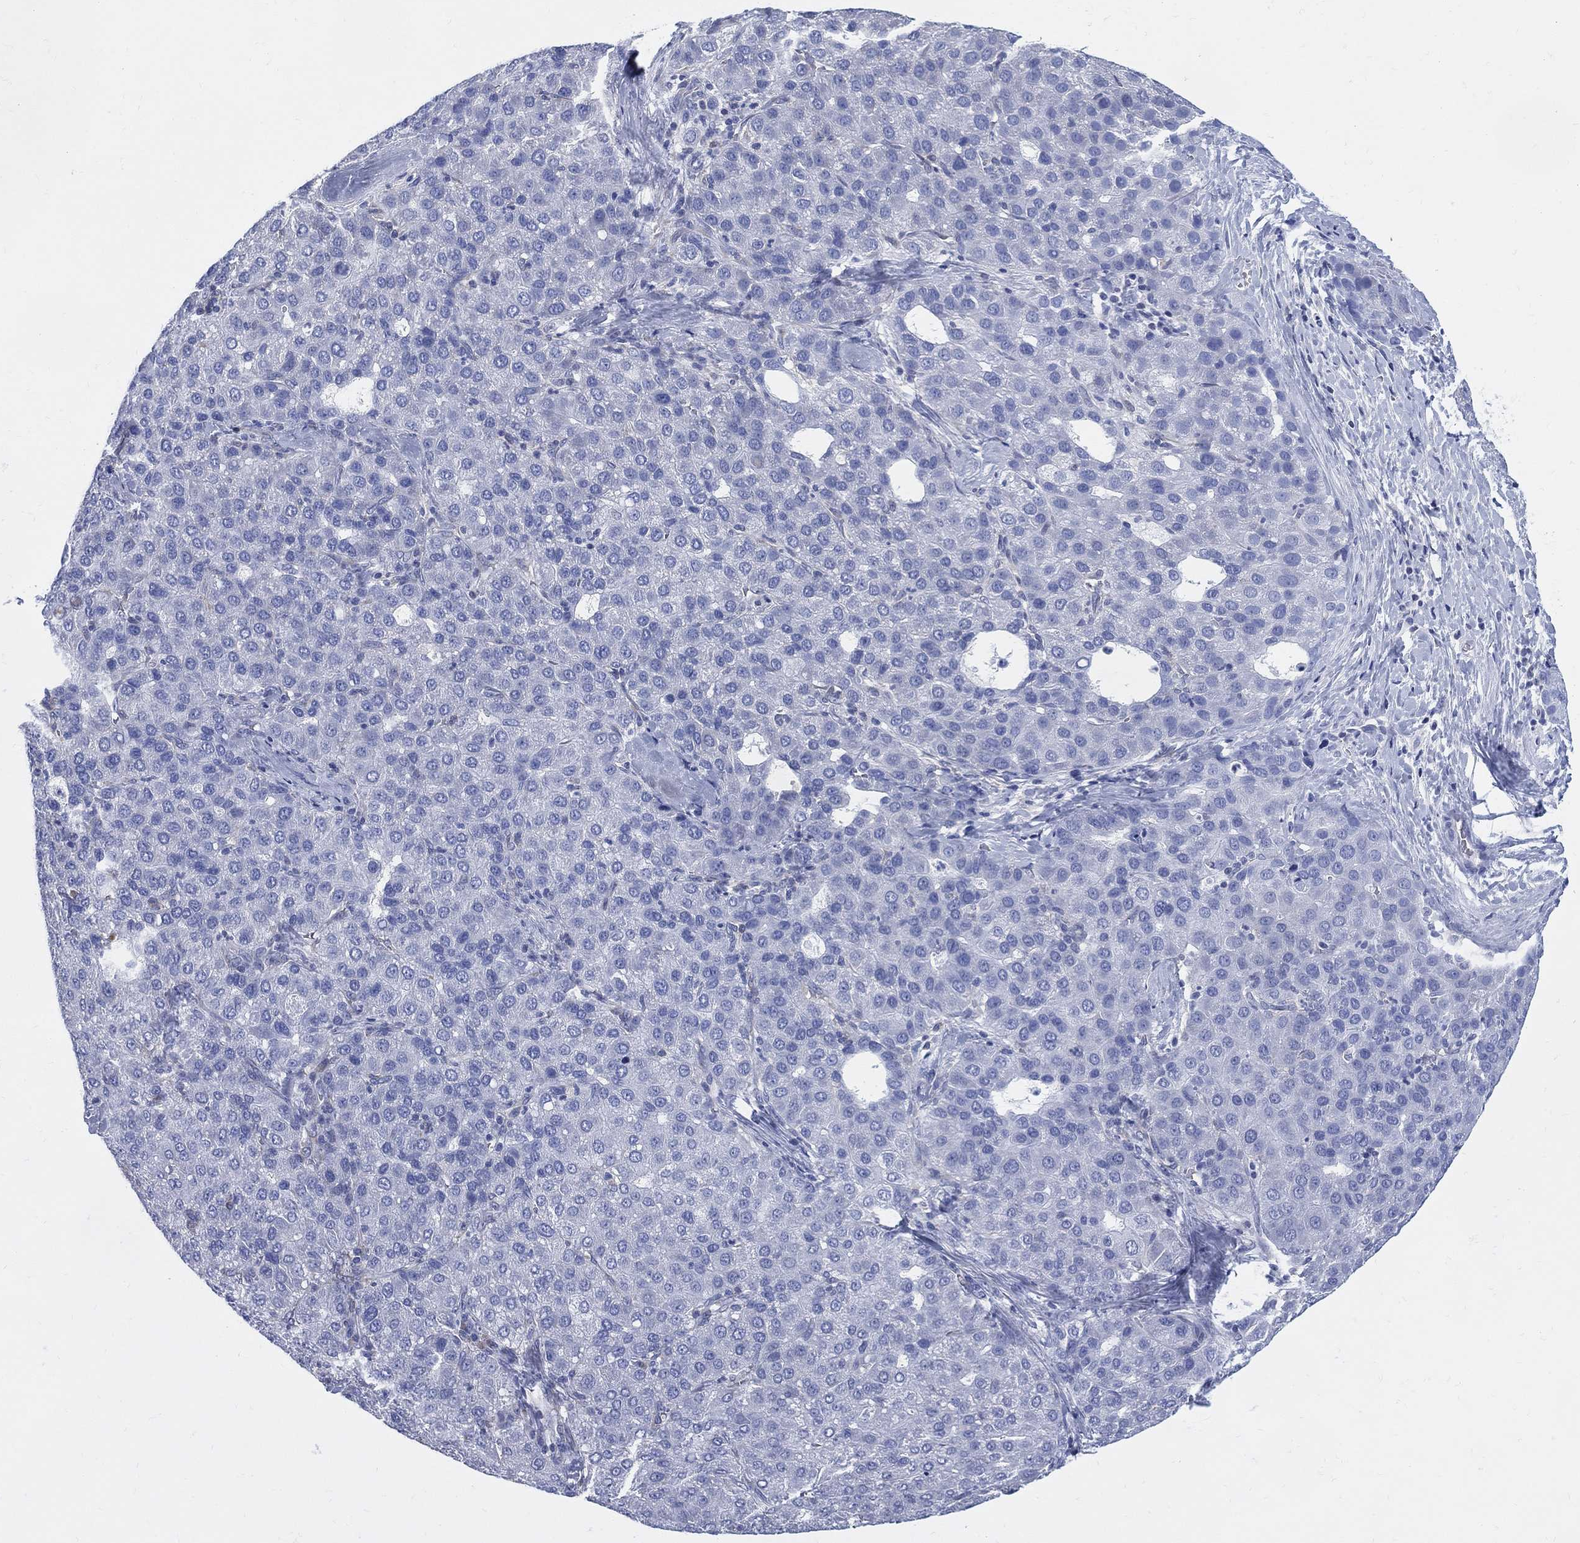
{"staining": {"intensity": "negative", "quantity": "none", "location": "none"}, "tissue": "liver cancer", "cell_type": "Tumor cells", "image_type": "cancer", "snomed": [{"axis": "morphology", "description": "Carcinoma, Hepatocellular, NOS"}, {"axis": "topography", "description": "Liver"}], "caption": "Immunohistochemistry (IHC) of human liver cancer (hepatocellular carcinoma) displays no positivity in tumor cells. (DAB (3,3'-diaminobenzidine) immunohistochemistry visualized using brightfield microscopy, high magnification).", "gene": "DDI1", "patient": {"sex": "male", "age": 65}}